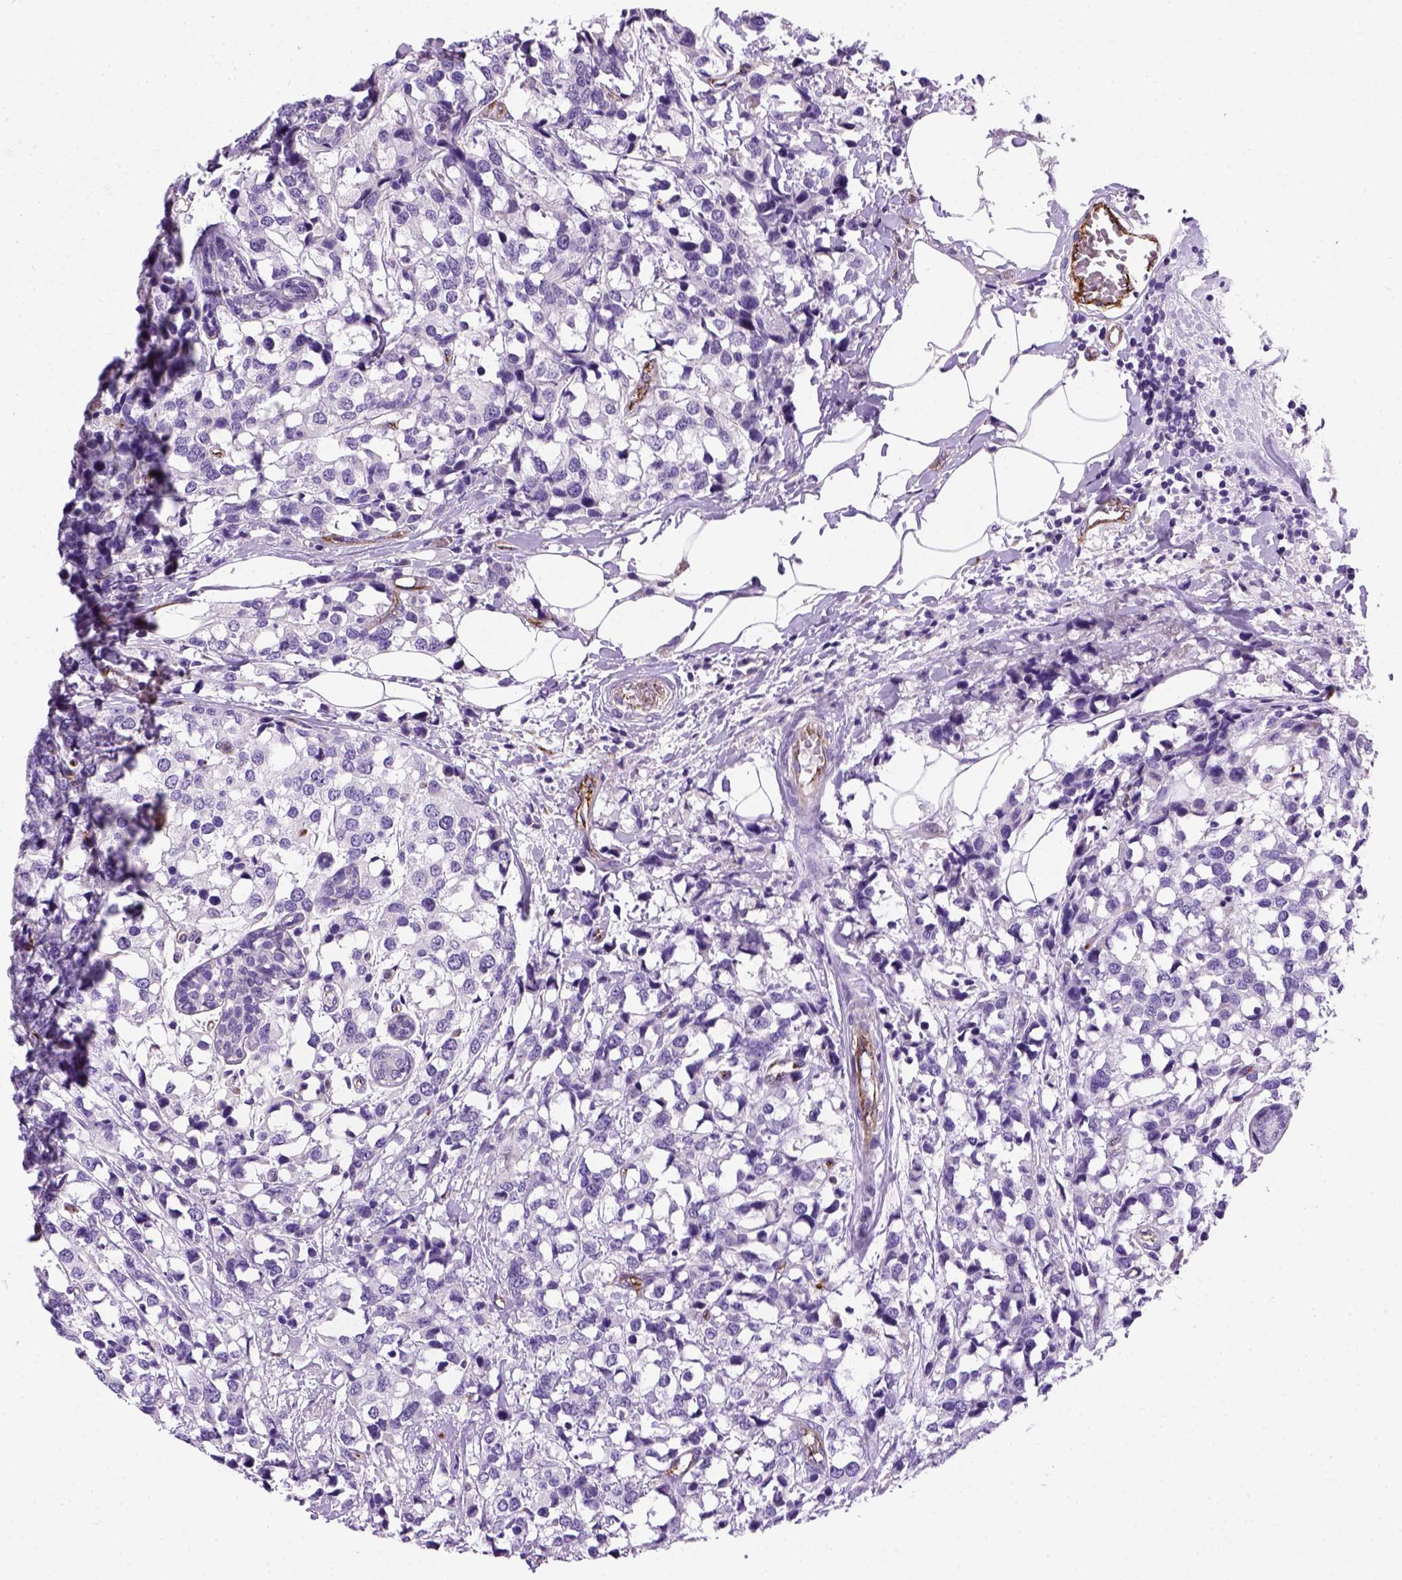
{"staining": {"intensity": "negative", "quantity": "none", "location": "none"}, "tissue": "breast cancer", "cell_type": "Tumor cells", "image_type": "cancer", "snomed": [{"axis": "morphology", "description": "Lobular carcinoma"}, {"axis": "topography", "description": "Breast"}], "caption": "IHC of human breast cancer reveals no staining in tumor cells.", "gene": "VWF", "patient": {"sex": "female", "age": 59}}